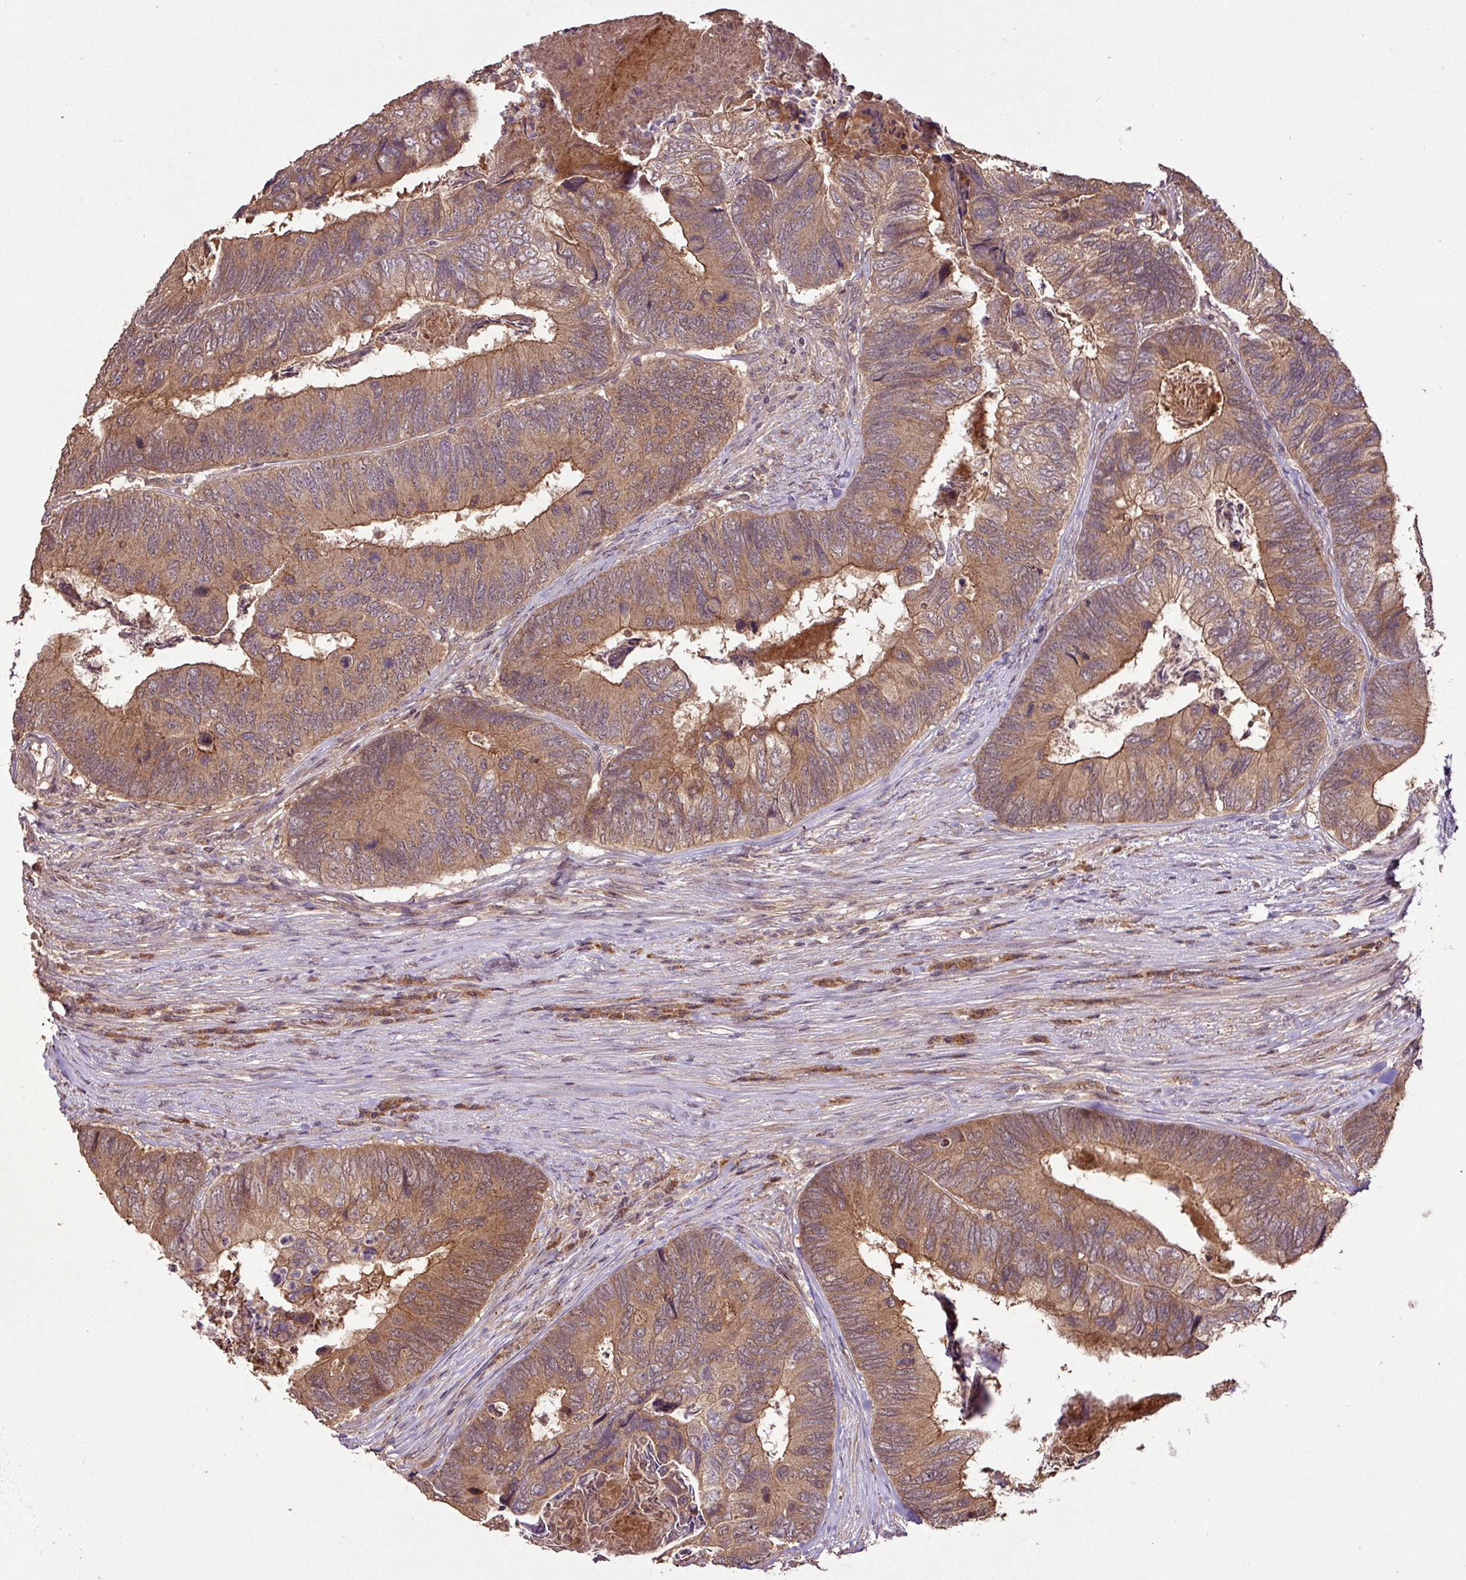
{"staining": {"intensity": "moderate", "quantity": ">75%", "location": "cytoplasmic/membranous"}, "tissue": "colorectal cancer", "cell_type": "Tumor cells", "image_type": "cancer", "snomed": [{"axis": "morphology", "description": "Adenocarcinoma, NOS"}, {"axis": "topography", "description": "Colon"}], "caption": "Immunohistochemical staining of human colorectal cancer exhibits medium levels of moderate cytoplasmic/membranous protein positivity in approximately >75% of tumor cells. The protein of interest is shown in brown color, while the nuclei are stained blue.", "gene": "FAIM", "patient": {"sex": "female", "age": 67}}